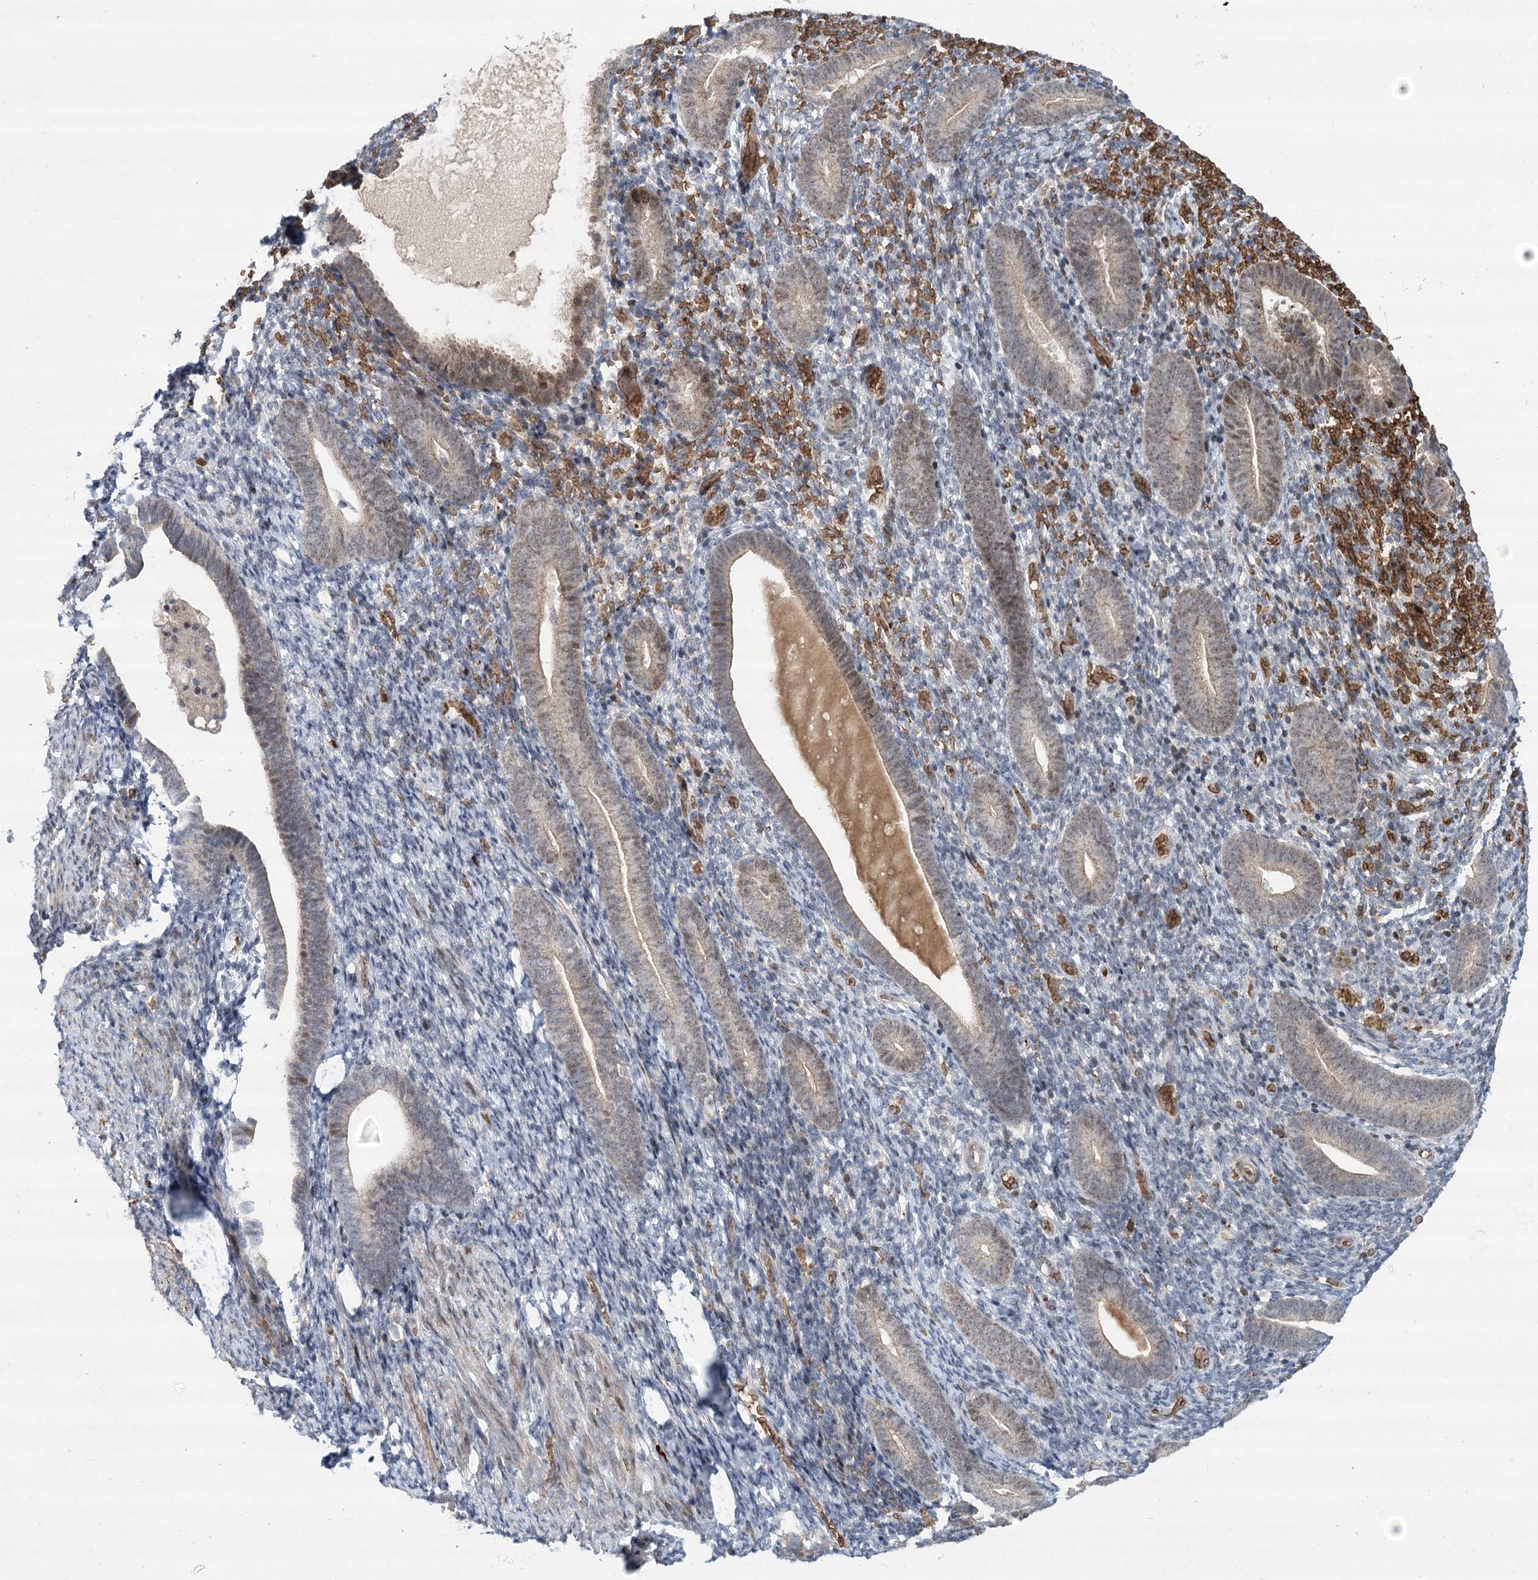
{"staining": {"intensity": "negative", "quantity": "none", "location": "none"}, "tissue": "endometrium", "cell_type": "Cells in endometrial stroma", "image_type": "normal", "snomed": [{"axis": "morphology", "description": "Normal tissue, NOS"}, {"axis": "topography", "description": "Endometrium"}], "caption": "This is an IHC photomicrograph of unremarkable human endometrium. There is no expression in cells in endometrial stroma.", "gene": "NSMCE4A", "patient": {"sex": "female", "age": 51}}